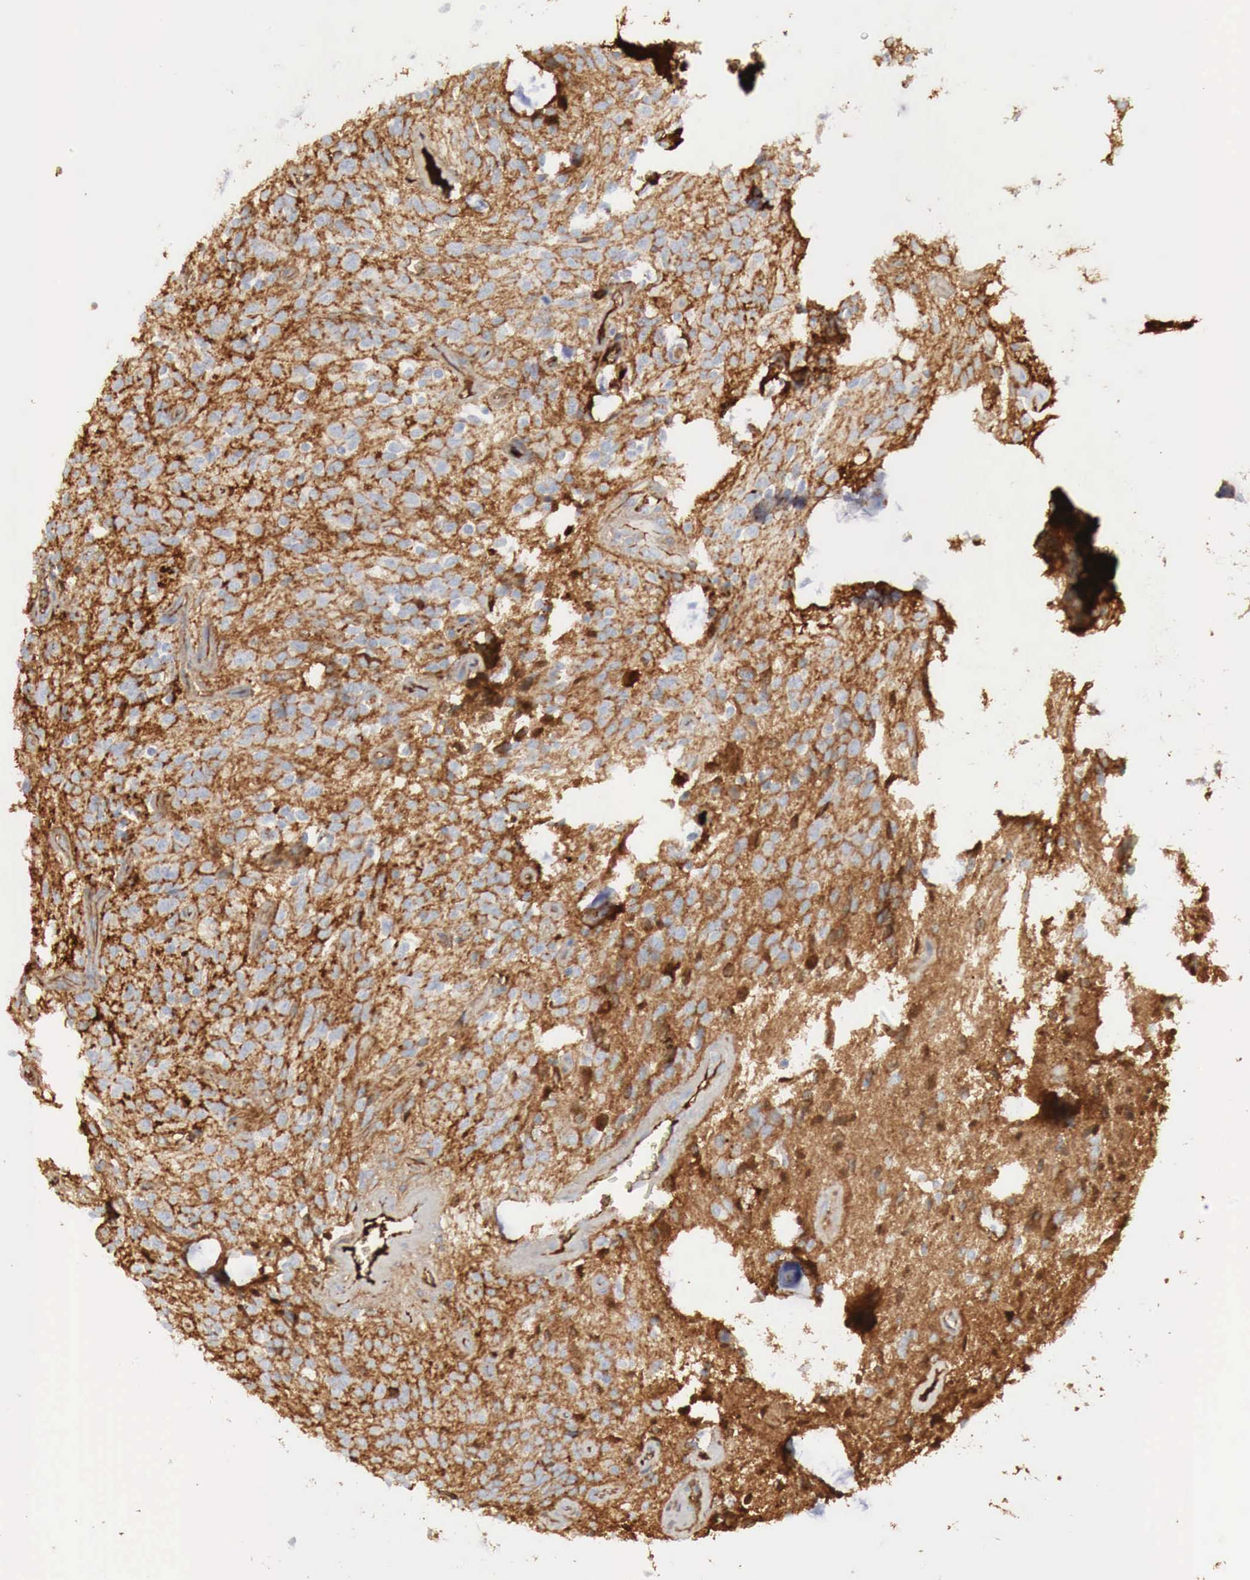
{"staining": {"intensity": "negative", "quantity": "none", "location": "none"}, "tissue": "glioma", "cell_type": "Tumor cells", "image_type": "cancer", "snomed": [{"axis": "morphology", "description": "Glioma, malignant, Low grade"}, {"axis": "topography", "description": "Brain"}], "caption": "This is a histopathology image of immunohistochemistry (IHC) staining of malignant low-grade glioma, which shows no expression in tumor cells. Nuclei are stained in blue.", "gene": "IGLC3", "patient": {"sex": "female", "age": 15}}